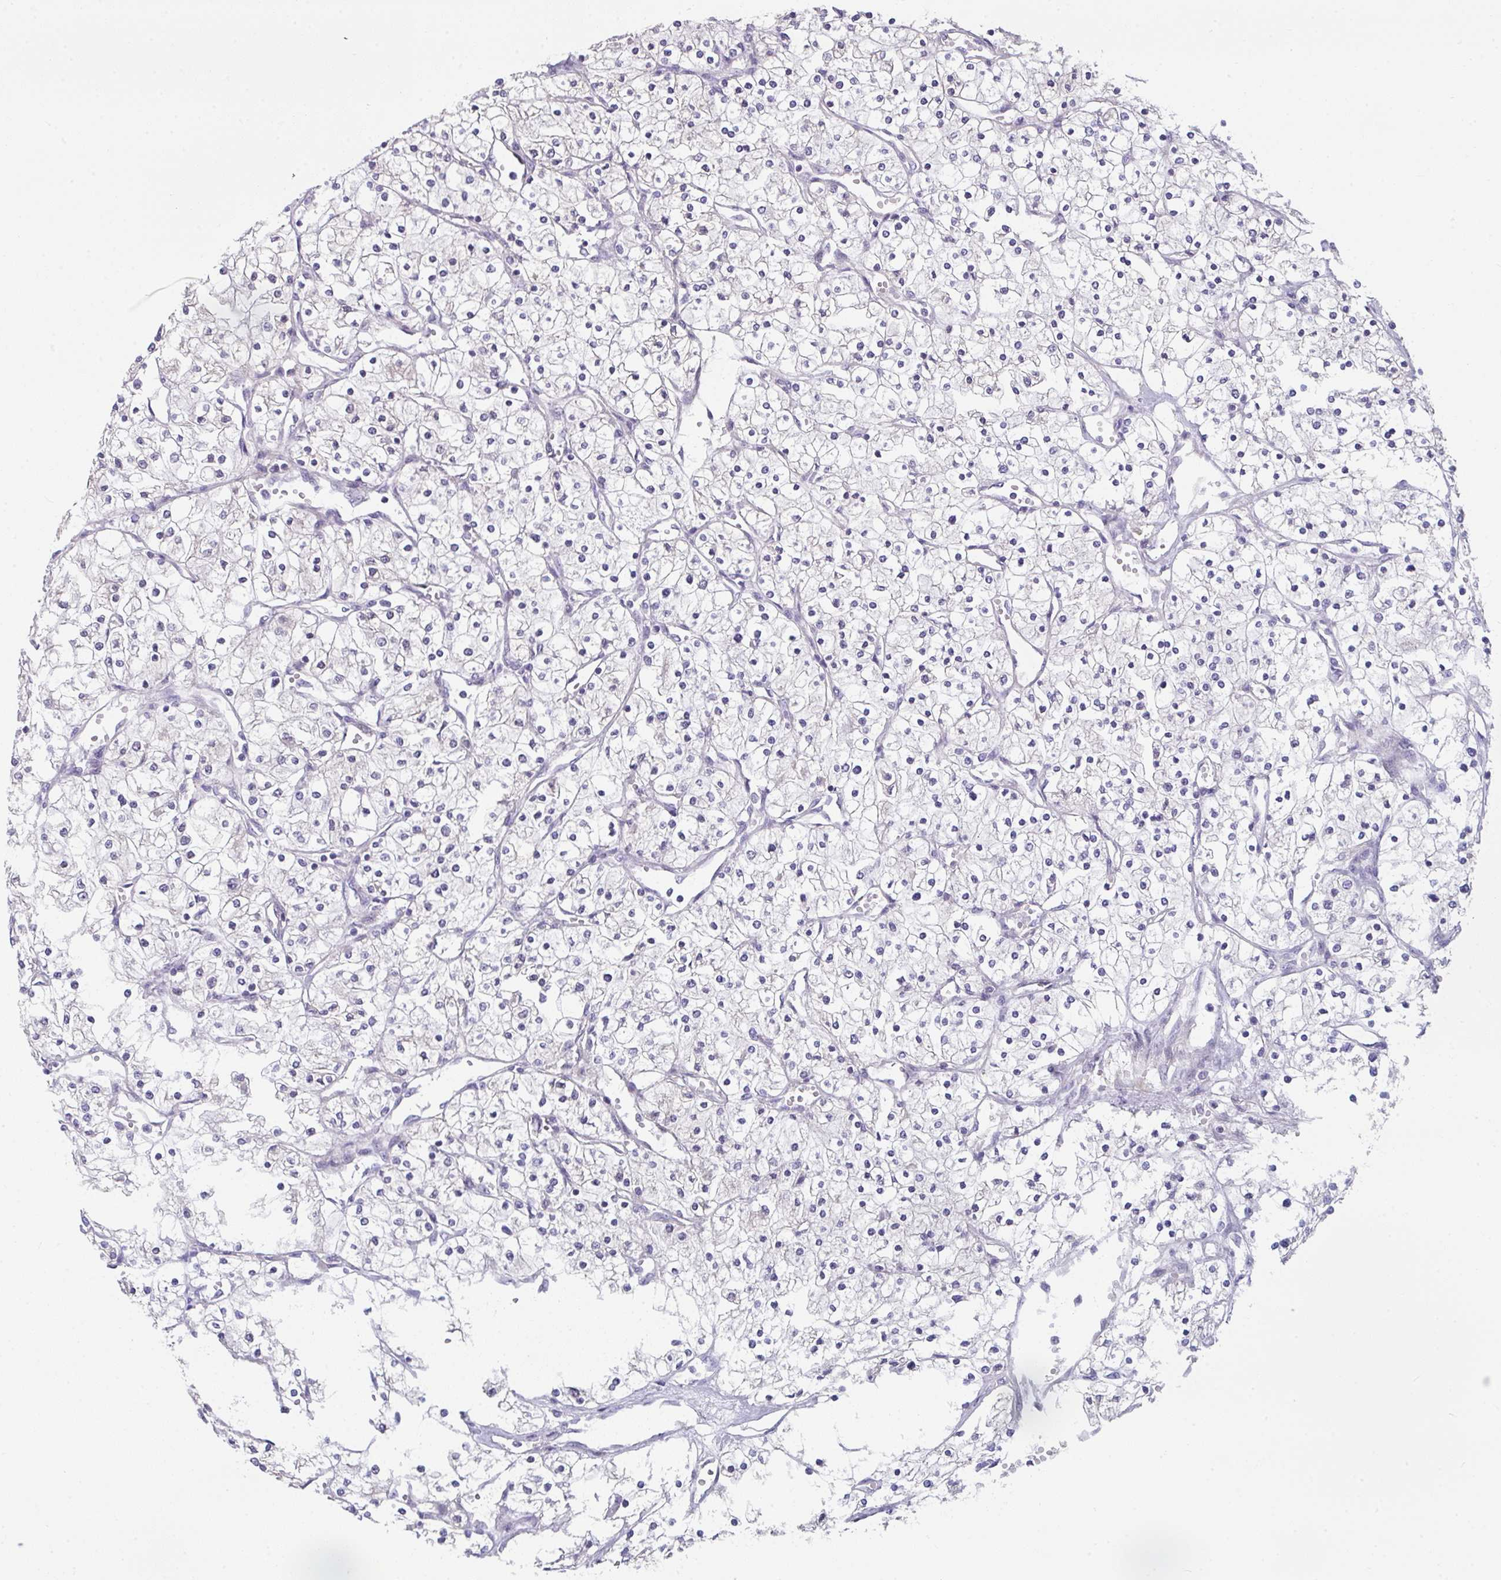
{"staining": {"intensity": "negative", "quantity": "none", "location": "none"}, "tissue": "renal cancer", "cell_type": "Tumor cells", "image_type": "cancer", "snomed": [{"axis": "morphology", "description": "Adenocarcinoma, NOS"}, {"axis": "topography", "description": "Kidney"}], "caption": "Tumor cells are negative for protein expression in human renal cancer (adenocarcinoma).", "gene": "RBBP6", "patient": {"sex": "male", "age": 80}}